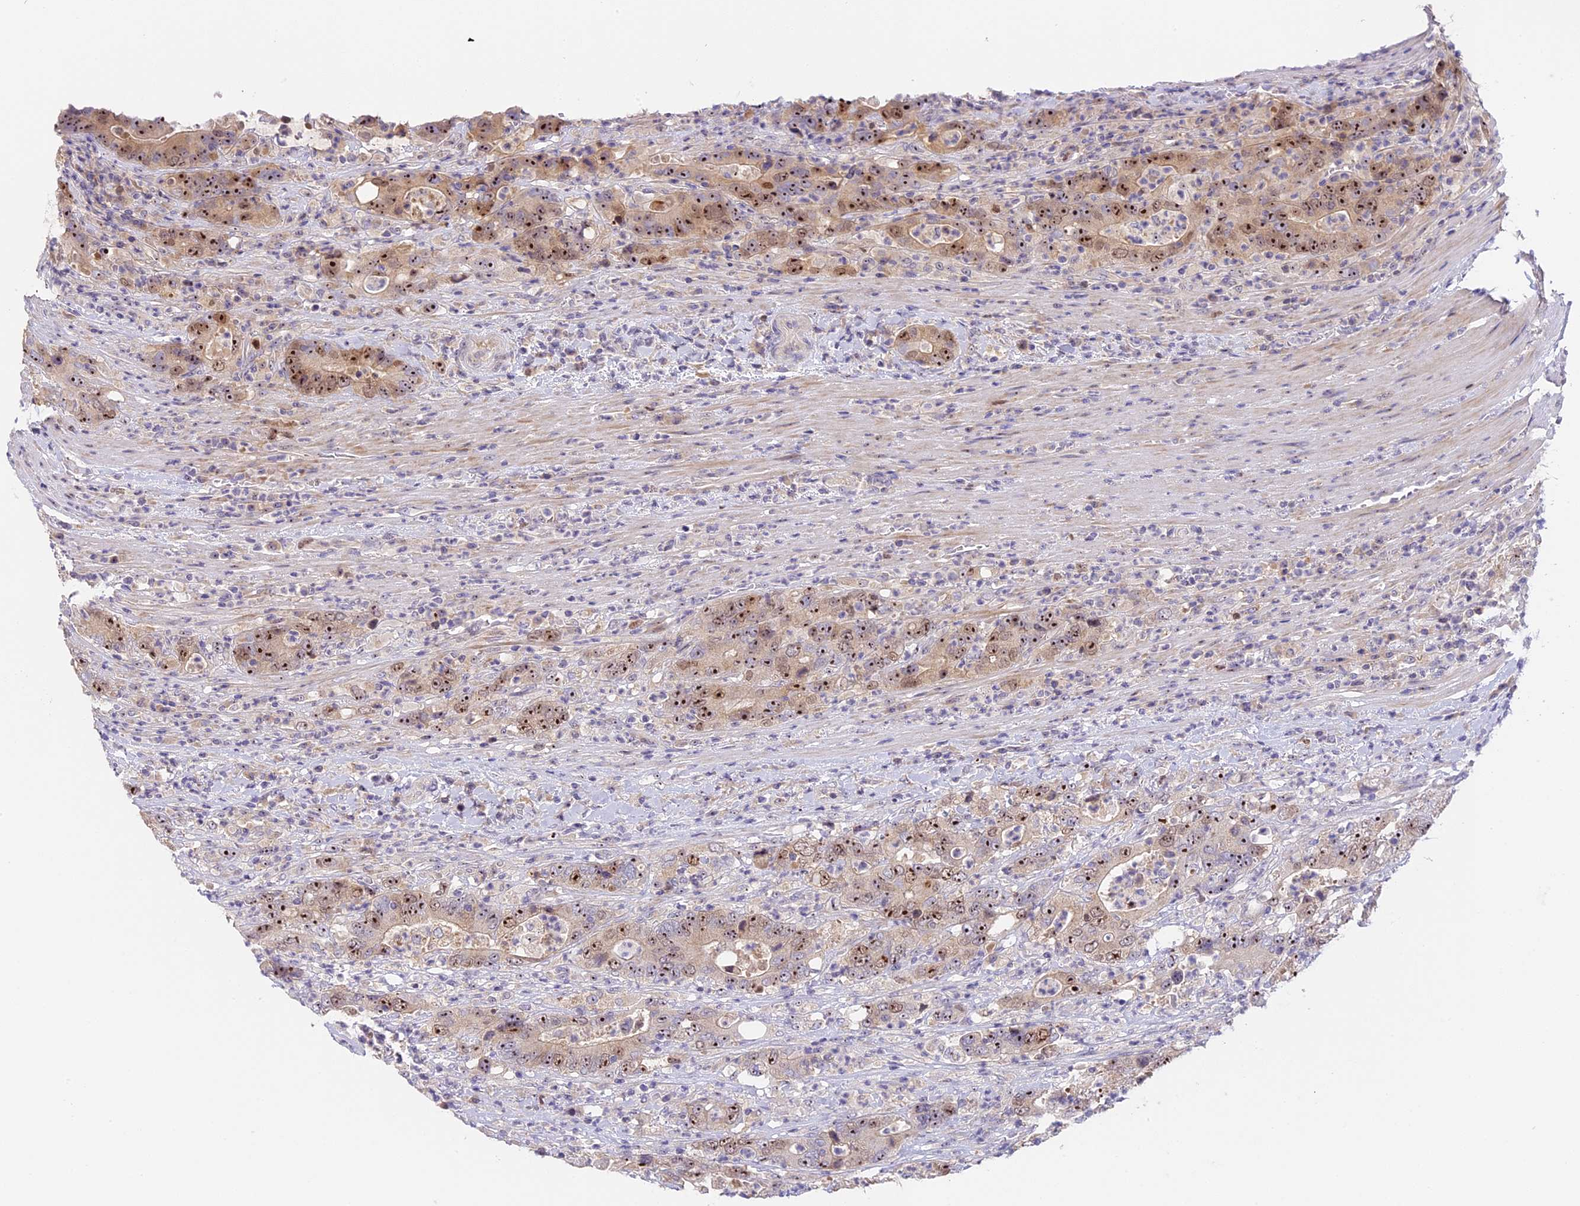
{"staining": {"intensity": "moderate", "quantity": ">75%", "location": "nuclear"}, "tissue": "colorectal cancer", "cell_type": "Tumor cells", "image_type": "cancer", "snomed": [{"axis": "morphology", "description": "Adenocarcinoma, NOS"}, {"axis": "topography", "description": "Colon"}], "caption": "The immunohistochemical stain highlights moderate nuclear staining in tumor cells of colorectal cancer tissue.", "gene": "RAD51", "patient": {"sex": "female", "age": 75}}